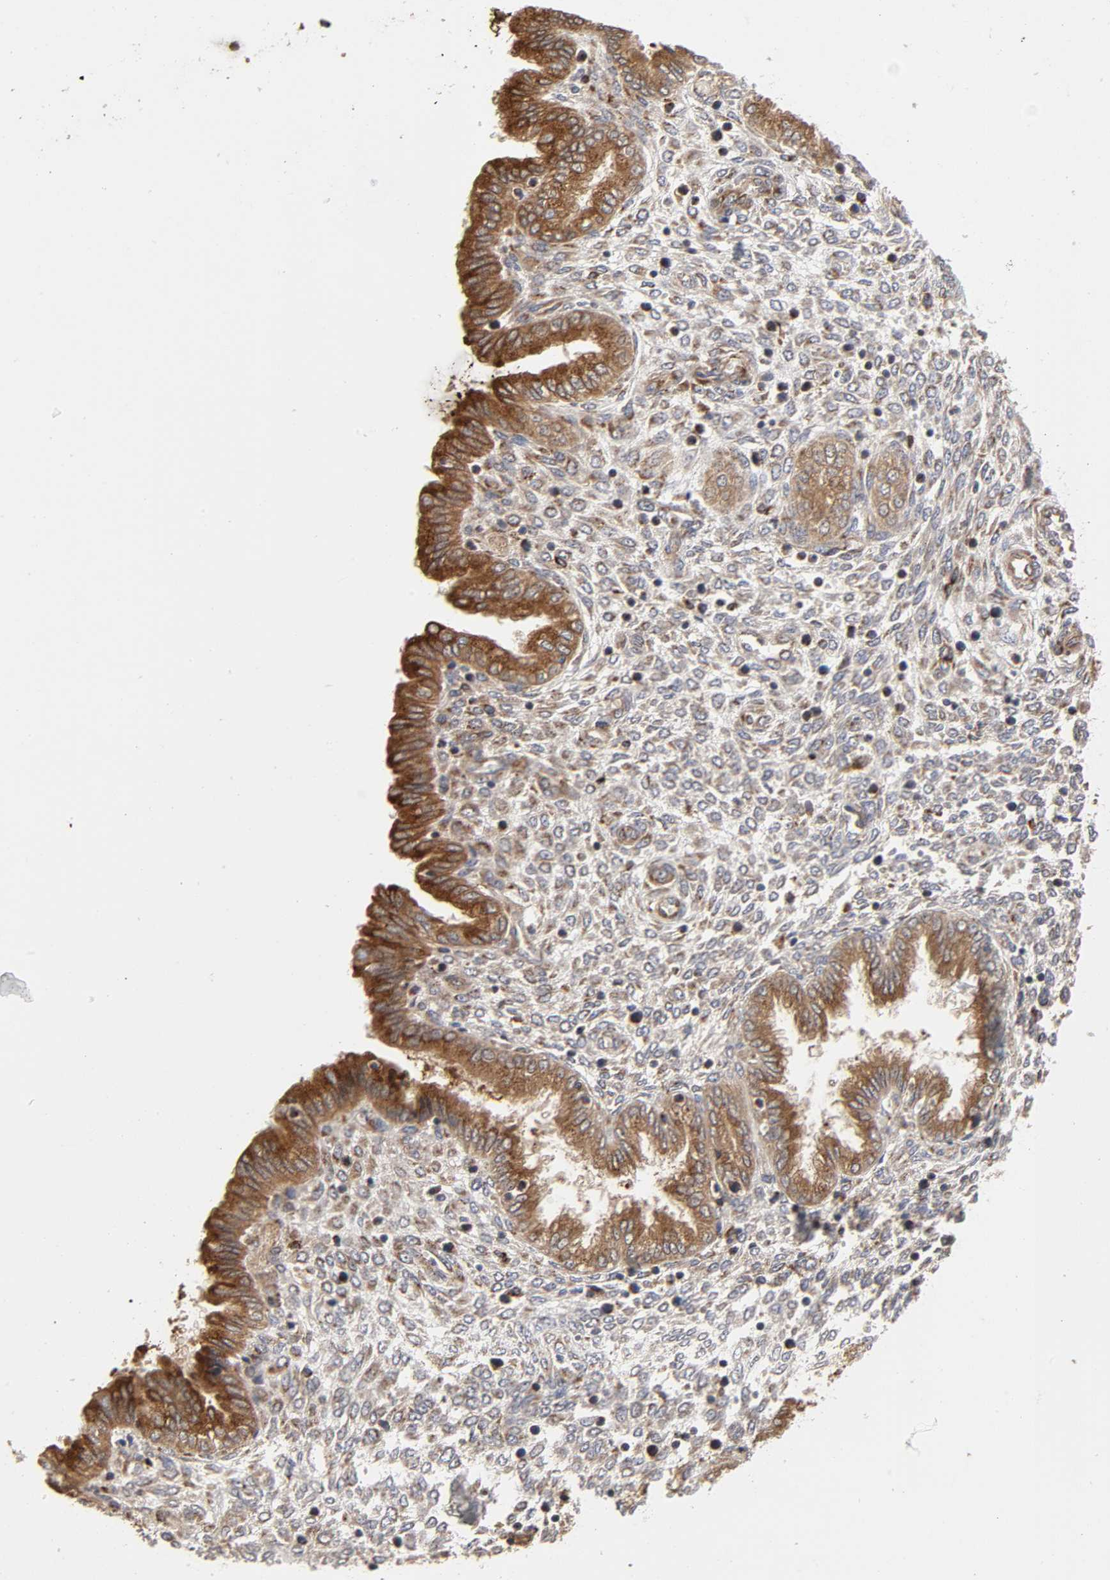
{"staining": {"intensity": "weak", "quantity": "25%-75%", "location": "cytoplasmic/membranous"}, "tissue": "endometrium", "cell_type": "Cells in endometrial stroma", "image_type": "normal", "snomed": [{"axis": "morphology", "description": "Normal tissue, NOS"}, {"axis": "topography", "description": "Endometrium"}], "caption": "Approximately 25%-75% of cells in endometrial stroma in unremarkable human endometrium demonstrate weak cytoplasmic/membranous protein positivity as visualized by brown immunohistochemical staining.", "gene": "GNPTG", "patient": {"sex": "female", "age": 33}}